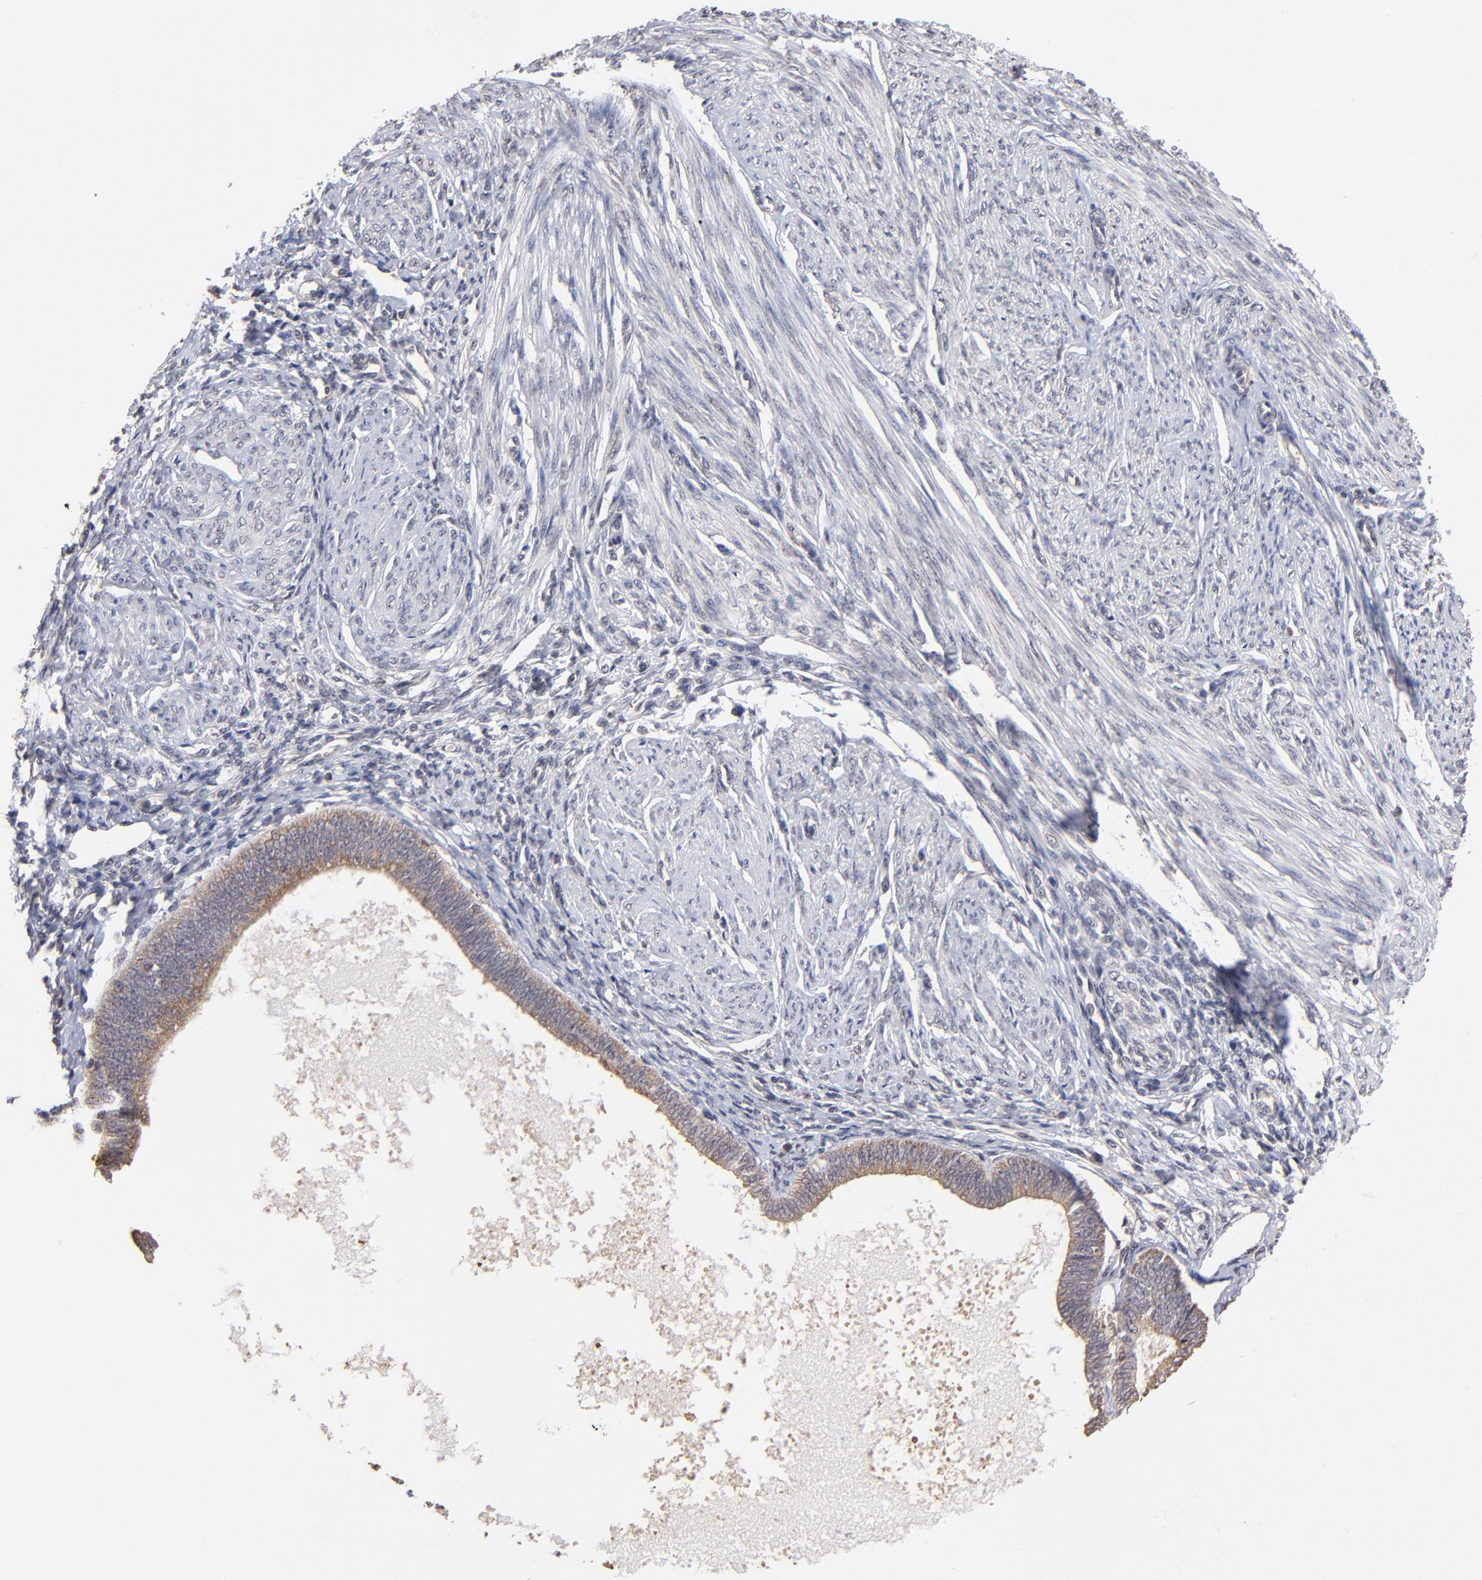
{"staining": {"intensity": "weak", "quantity": ">75%", "location": "cytoplasmic/membranous"}, "tissue": "endometrial cancer", "cell_type": "Tumor cells", "image_type": "cancer", "snomed": [{"axis": "morphology", "description": "Adenocarcinoma, NOS"}, {"axis": "topography", "description": "Endometrium"}], "caption": "Tumor cells show low levels of weak cytoplasmic/membranous positivity in approximately >75% of cells in human endometrial cancer (adenocarcinoma).", "gene": "BRPF1", "patient": {"sex": "female", "age": 63}}